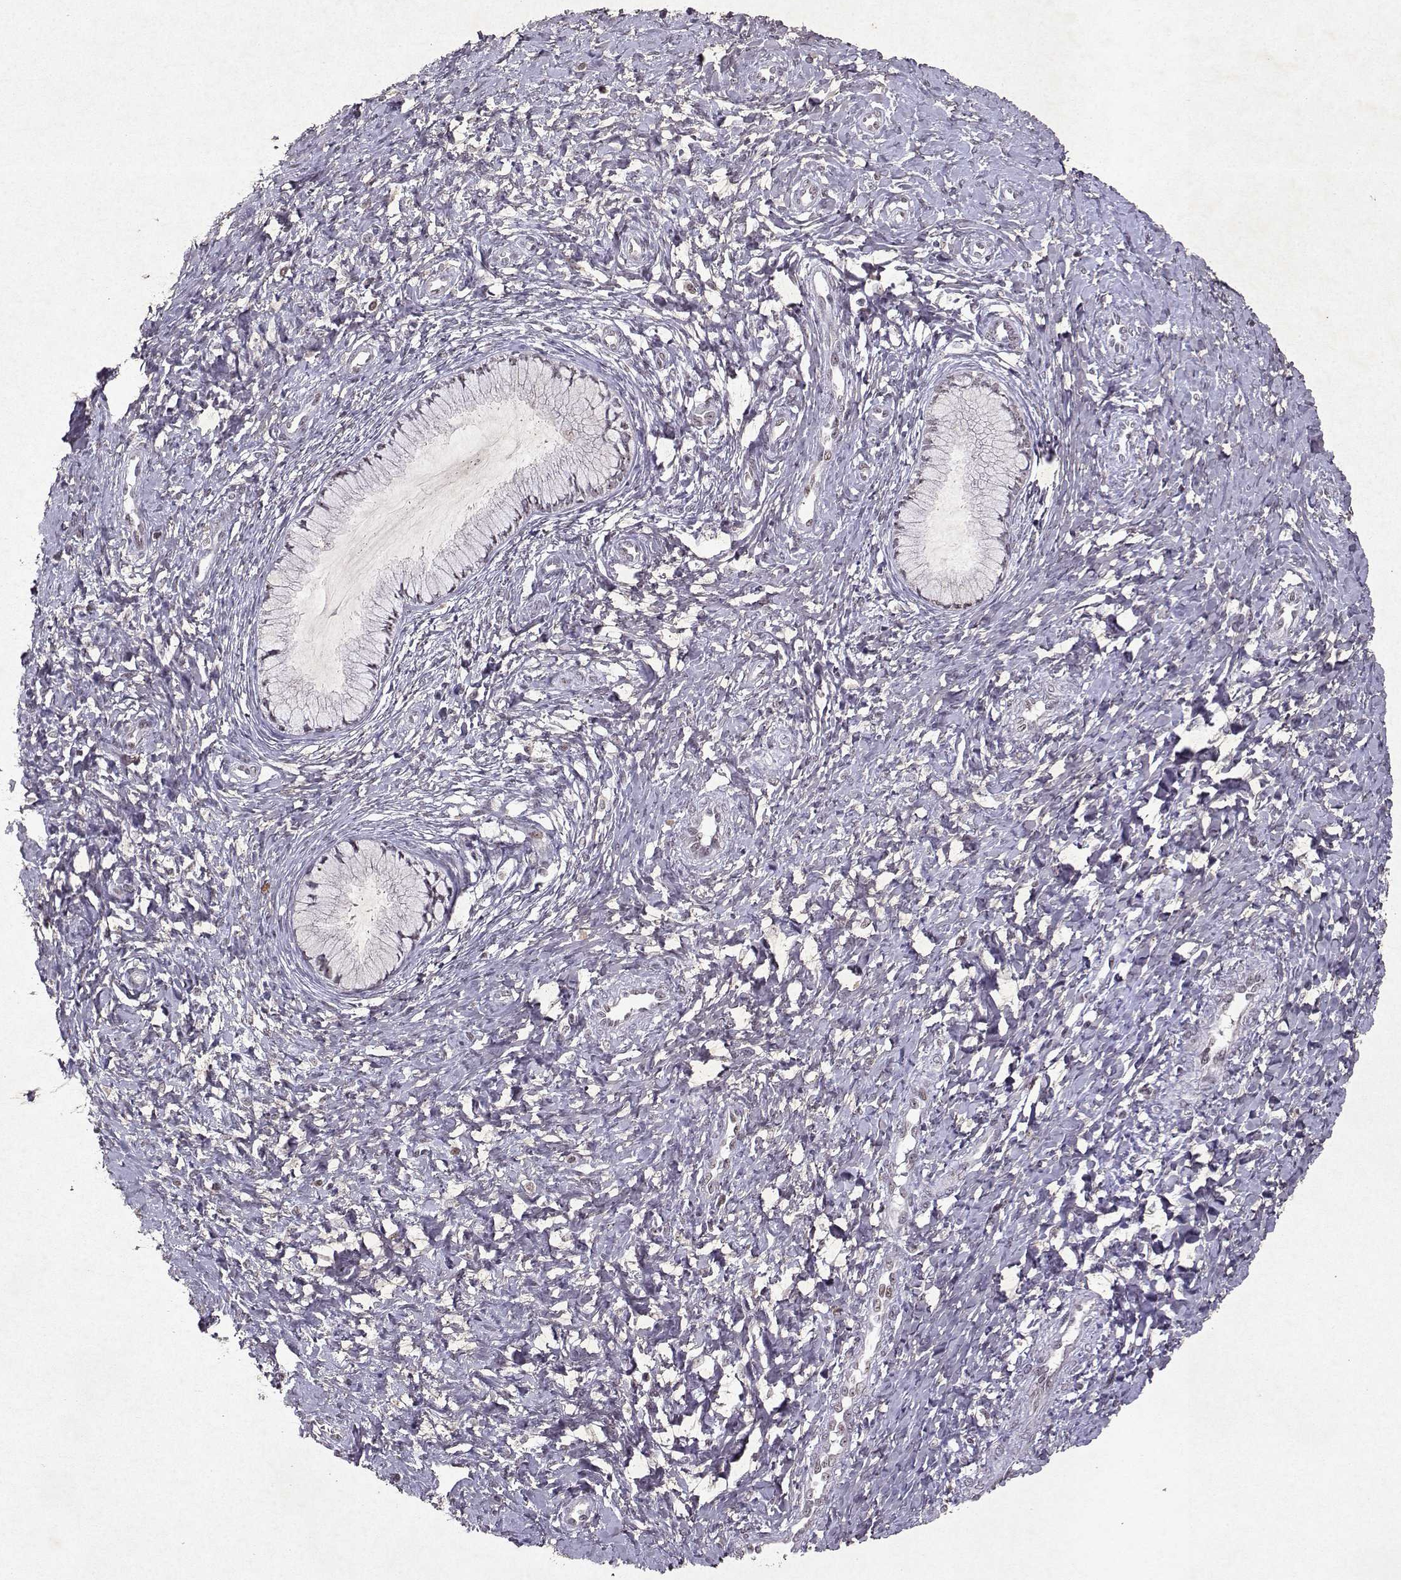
{"staining": {"intensity": "weak", "quantity": "<25%", "location": "nuclear"}, "tissue": "cervix", "cell_type": "Glandular cells", "image_type": "normal", "snomed": [{"axis": "morphology", "description": "Normal tissue, NOS"}, {"axis": "topography", "description": "Cervix"}], "caption": "IHC photomicrograph of normal cervix stained for a protein (brown), which exhibits no positivity in glandular cells.", "gene": "DDX56", "patient": {"sex": "female", "age": 37}}